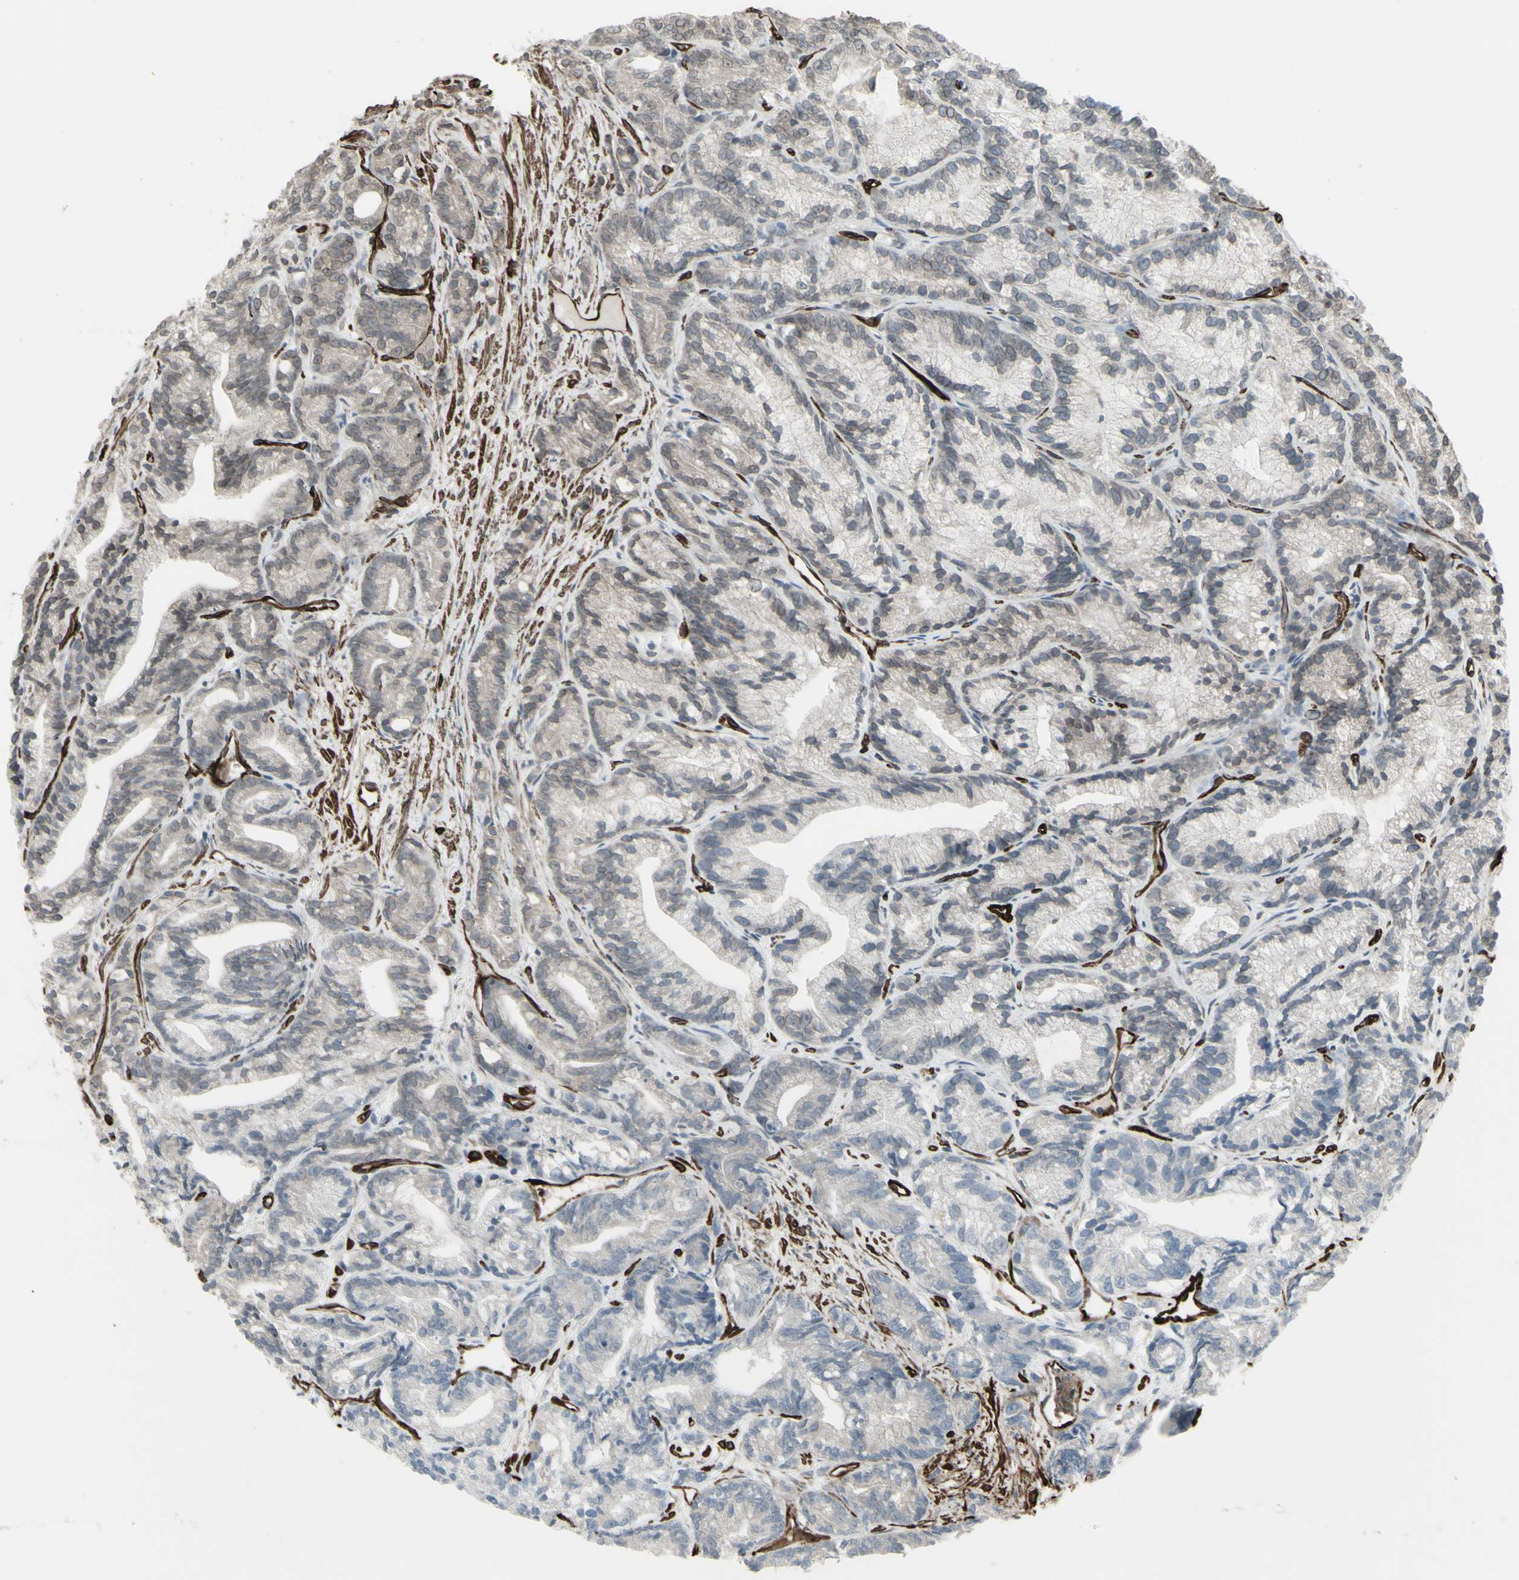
{"staining": {"intensity": "weak", "quantity": "25%-75%", "location": "cytoplasmic/membranous,nuclear"}, "tissue": "prostate cancer", "cell_type": "Tumor cells", "image_type": "cancer", "snomed": [{"axis": "morphology", "description": "Adenocarcinoma, Low grade"}, {"axis": "topography", "description": "Prostate"}], "caption": "This is a micrograph of immunohistochemistry (IHC) staining of prostate cancer (low-grade adenocarcinoma), which shows weak staining in the cytoplasmic/membranous and nuclear of tumor cells.", "gene": "DTX3L", "patient": {"sex": "male", "age": 89}}